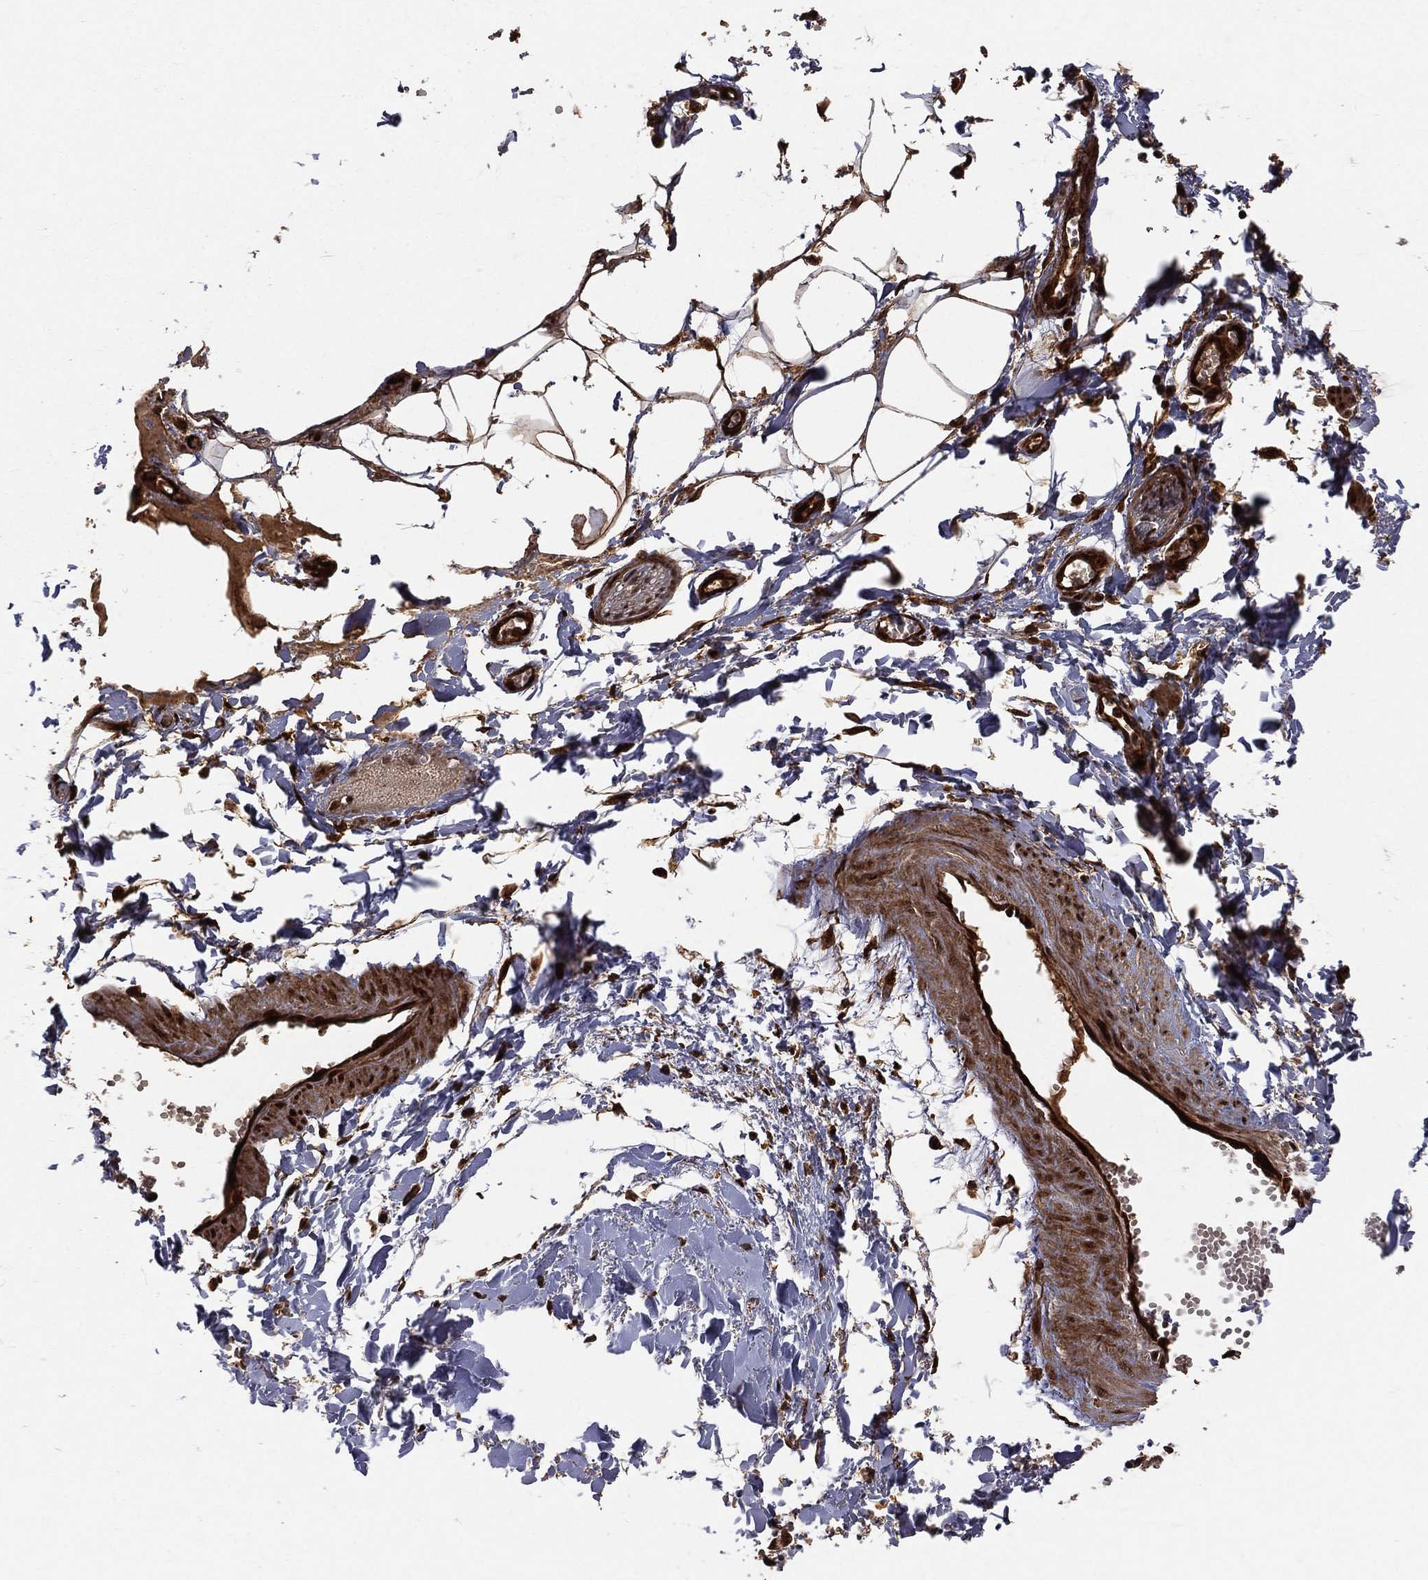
{"staining": {"intensity": "strong", "quantity": ">75%", "location": "cytoplasmic/membranous"}, "tissue": "adipose tissue", "cell_type": "Adipocytes", "image_type": "normal", "snomed": [{"axis": "morphology", "description": "Normal tissue, NOS"}, {"axis": "morphology", "description": "Squamous cell carcinoma, NOS"}, {"axis": "topography", "description": "Cartilage tissue"}, {"axis": "topography", "description": "Lung"}], "caption": "IHC staining of benign adipose tissue, which reveals high levels of strong cytoplasmic/membranous positivity in approximately >75% of adipocytes indicating strong cytoplasmic/membranous protein staining. The staining was performed using DAB (3,3'-diaminobenzidine) (brown) for protein detection and nuclei were counterstained in hematoxylin (blue).", "gene": "MAPK1", "patient": {"sex": "male", "age": 66}}